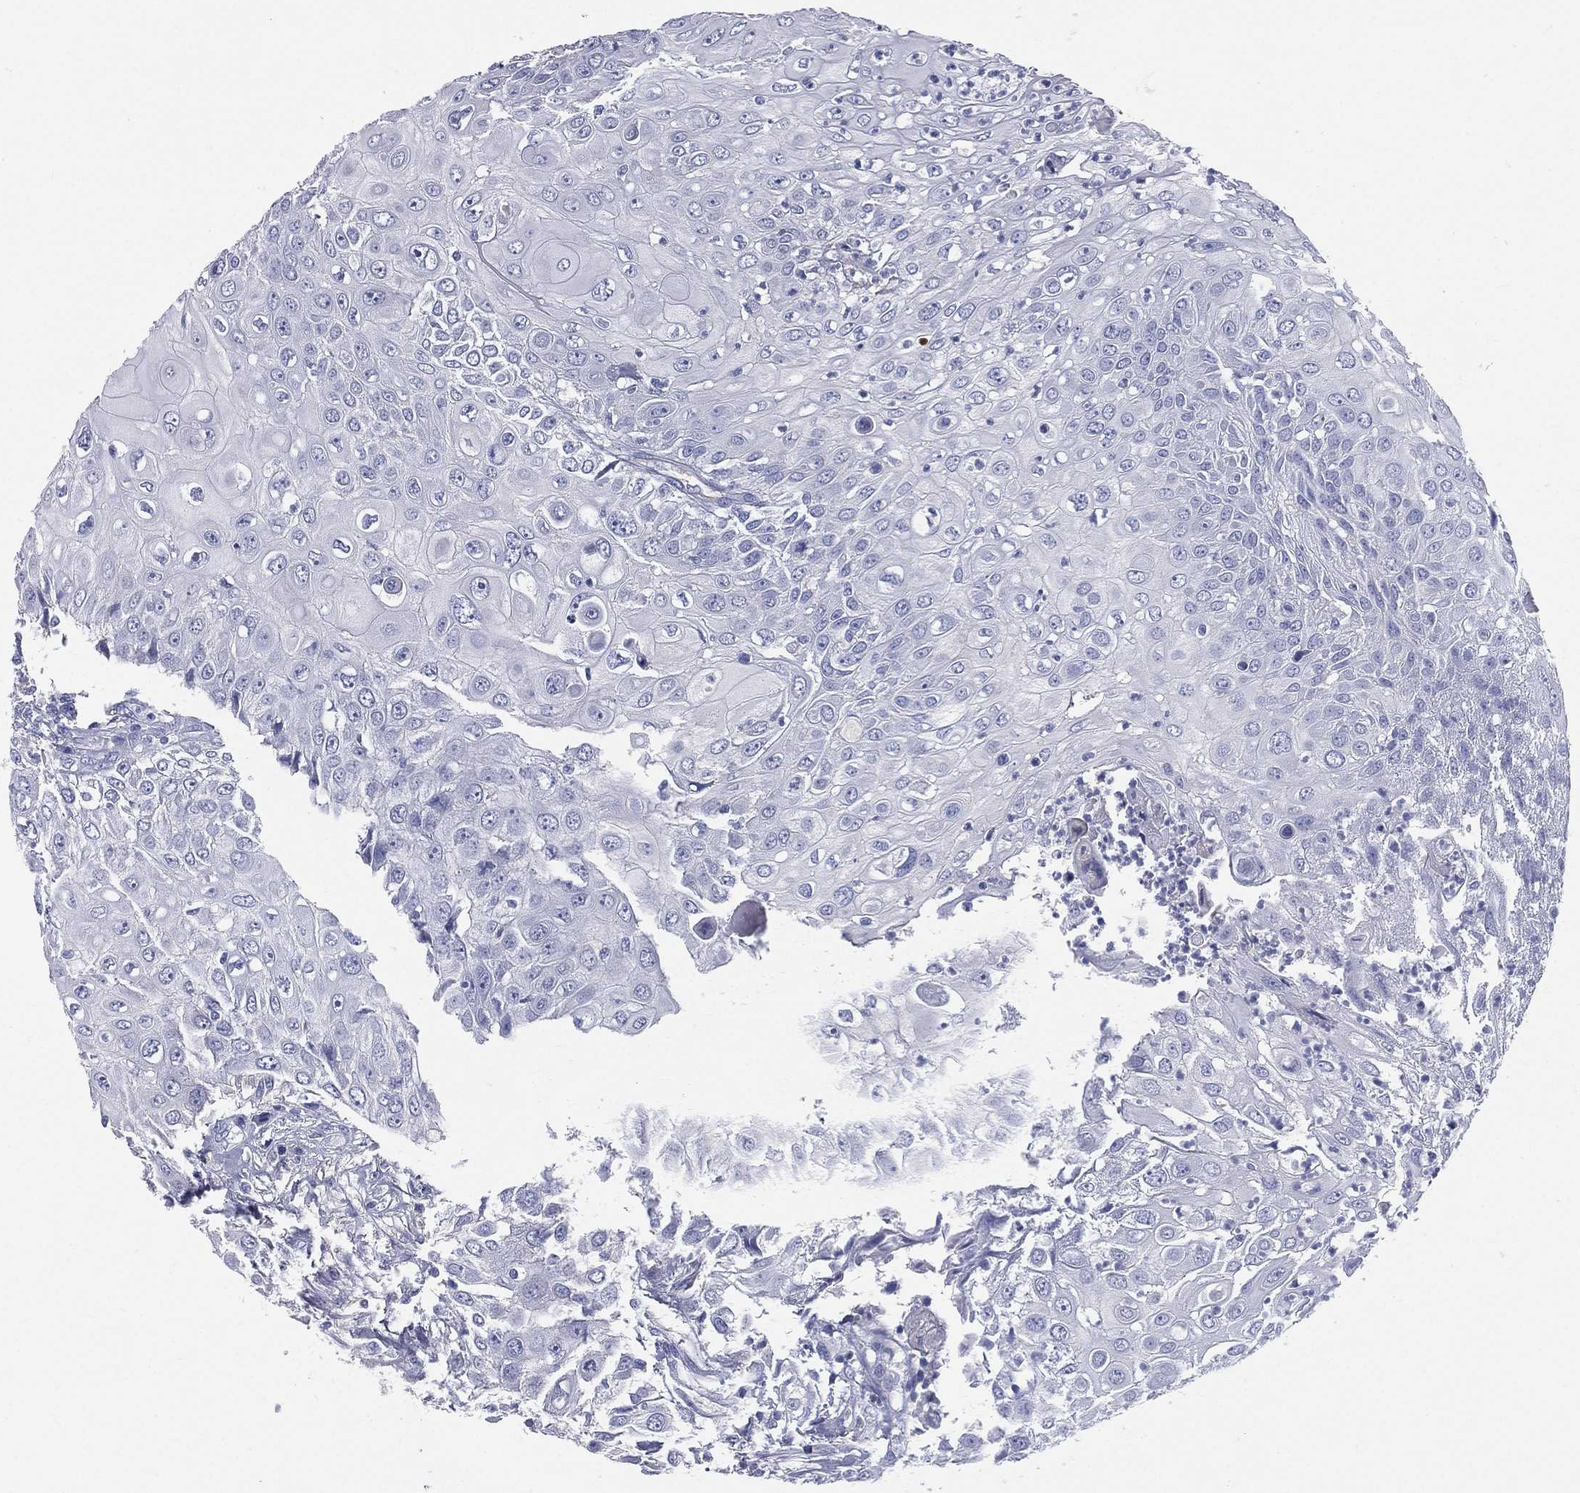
{"staining": {"intensity": "negative", "quantity": "none", "location": "none"}, "tissue": "urothelial cancer", "cell_type": "Tumor cells", "image_type": "cancer", "snomed": [{"axis": "morphology", "description": "Urothelial carcinoma, High grade"}, {"axis": "topography", "description": "Urinary bladder"}], "caption": "An immunohistochemistry (IHC) histopathology image of urothelial carcinoma (high-grade) is shown. There is no staining in tumor cells of urothelial carcinoma (high-grade).", "gene": "HP", "patient": {"sex": "female", "age": 79}}